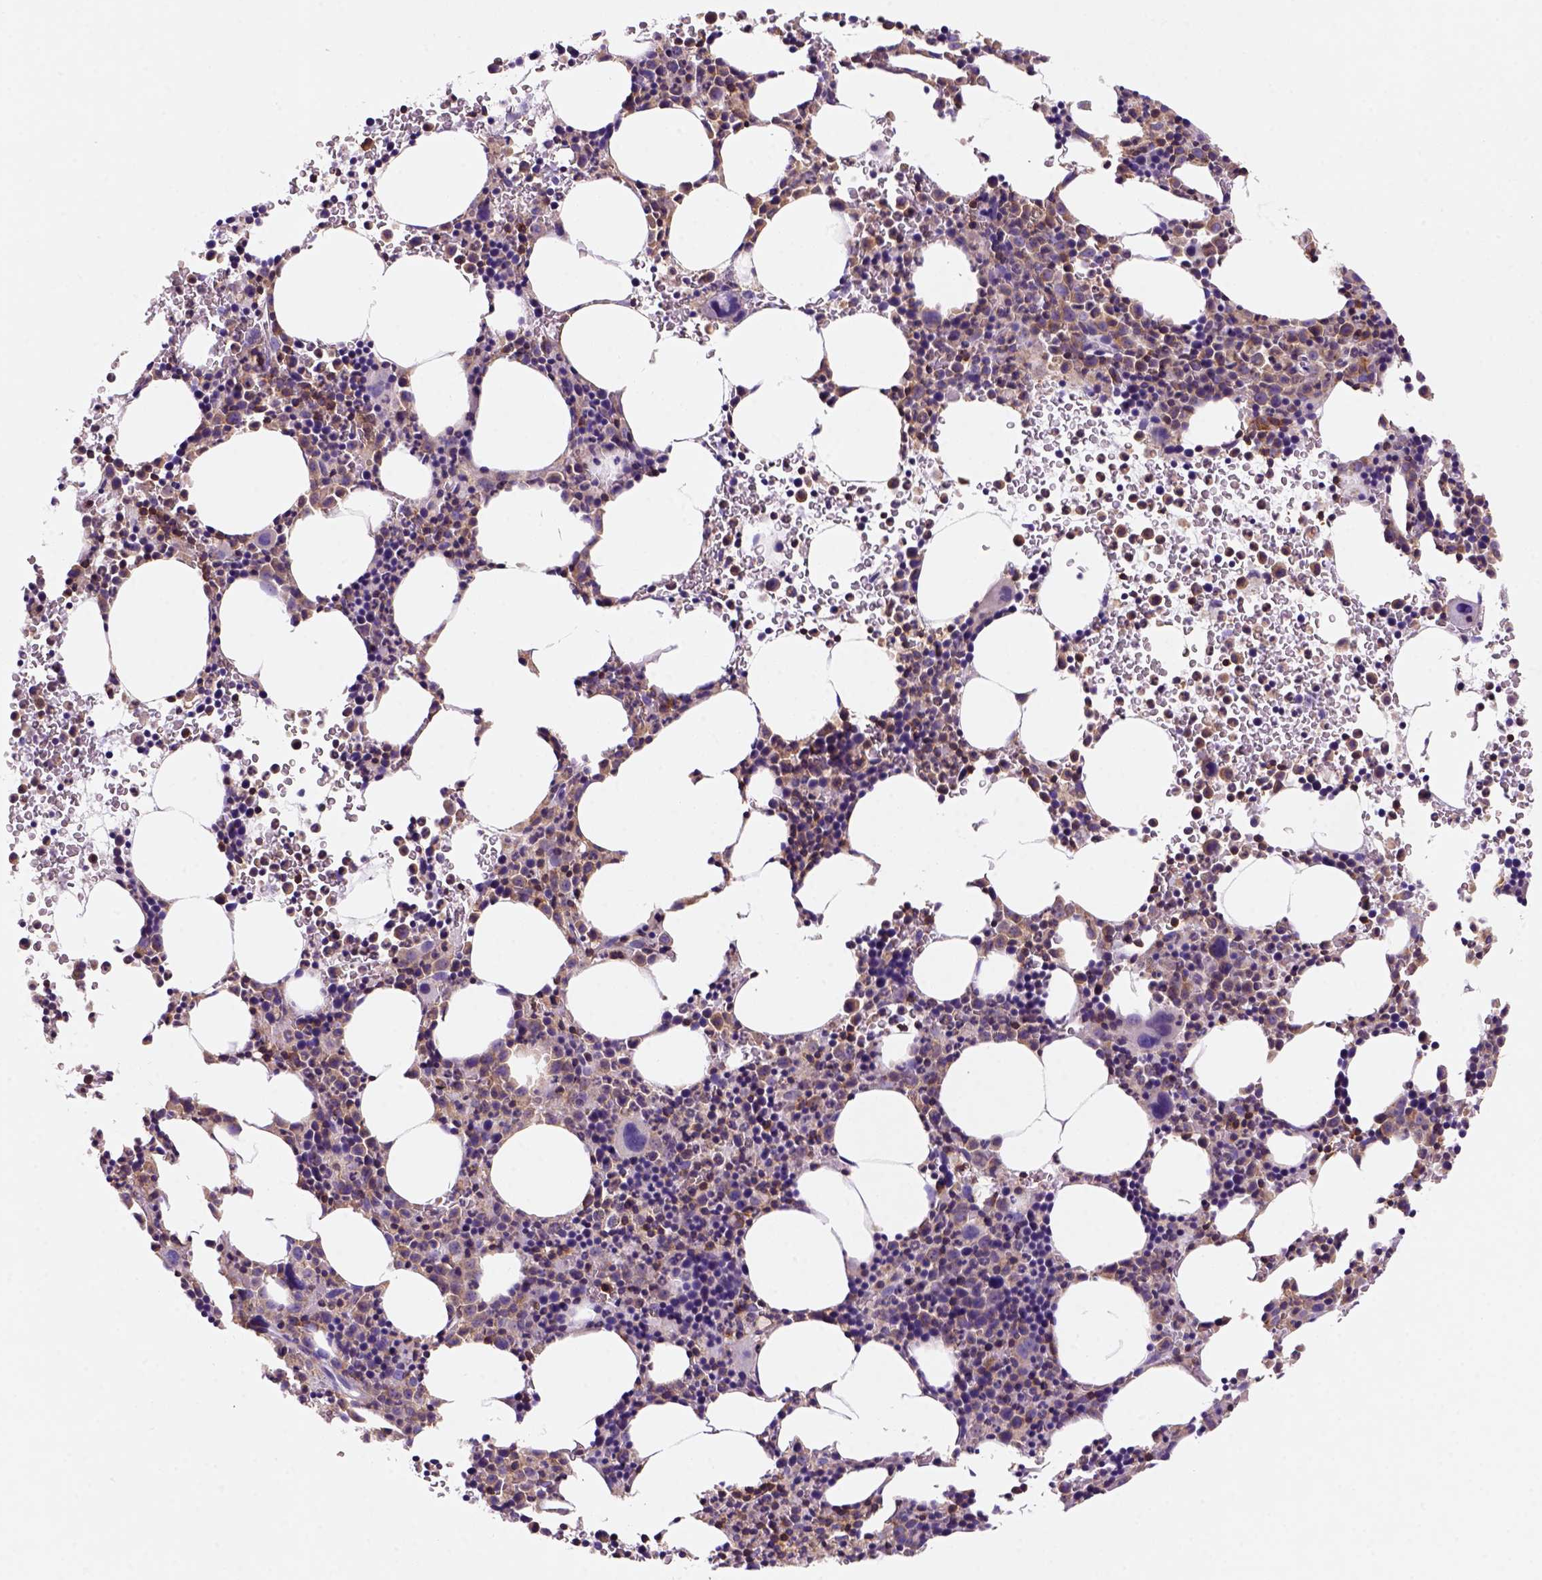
{"staining": {"intensity": "strong", "quantity": "<25%", "location": "cytoplasmic/membranous"}, "tissue": "bone marrow", "cell_type": "Hematopoietic cells", "image_type": "normal", "snomed": [{"axis": "morphology", "description": "Normal tissue, NOS"}, {"axis": "topography", "description": "Bone marrow"}], "caption": "A photomicrograph of bone marrow stained for a protein exhibits strong cytoplasmic/membranous brown staining in hematopoietic cells. (Brightfield microscopy of DAB IHC at high magnification).", "gene": "INPP5D", "patient": {"sex": "male", "age": 58}}